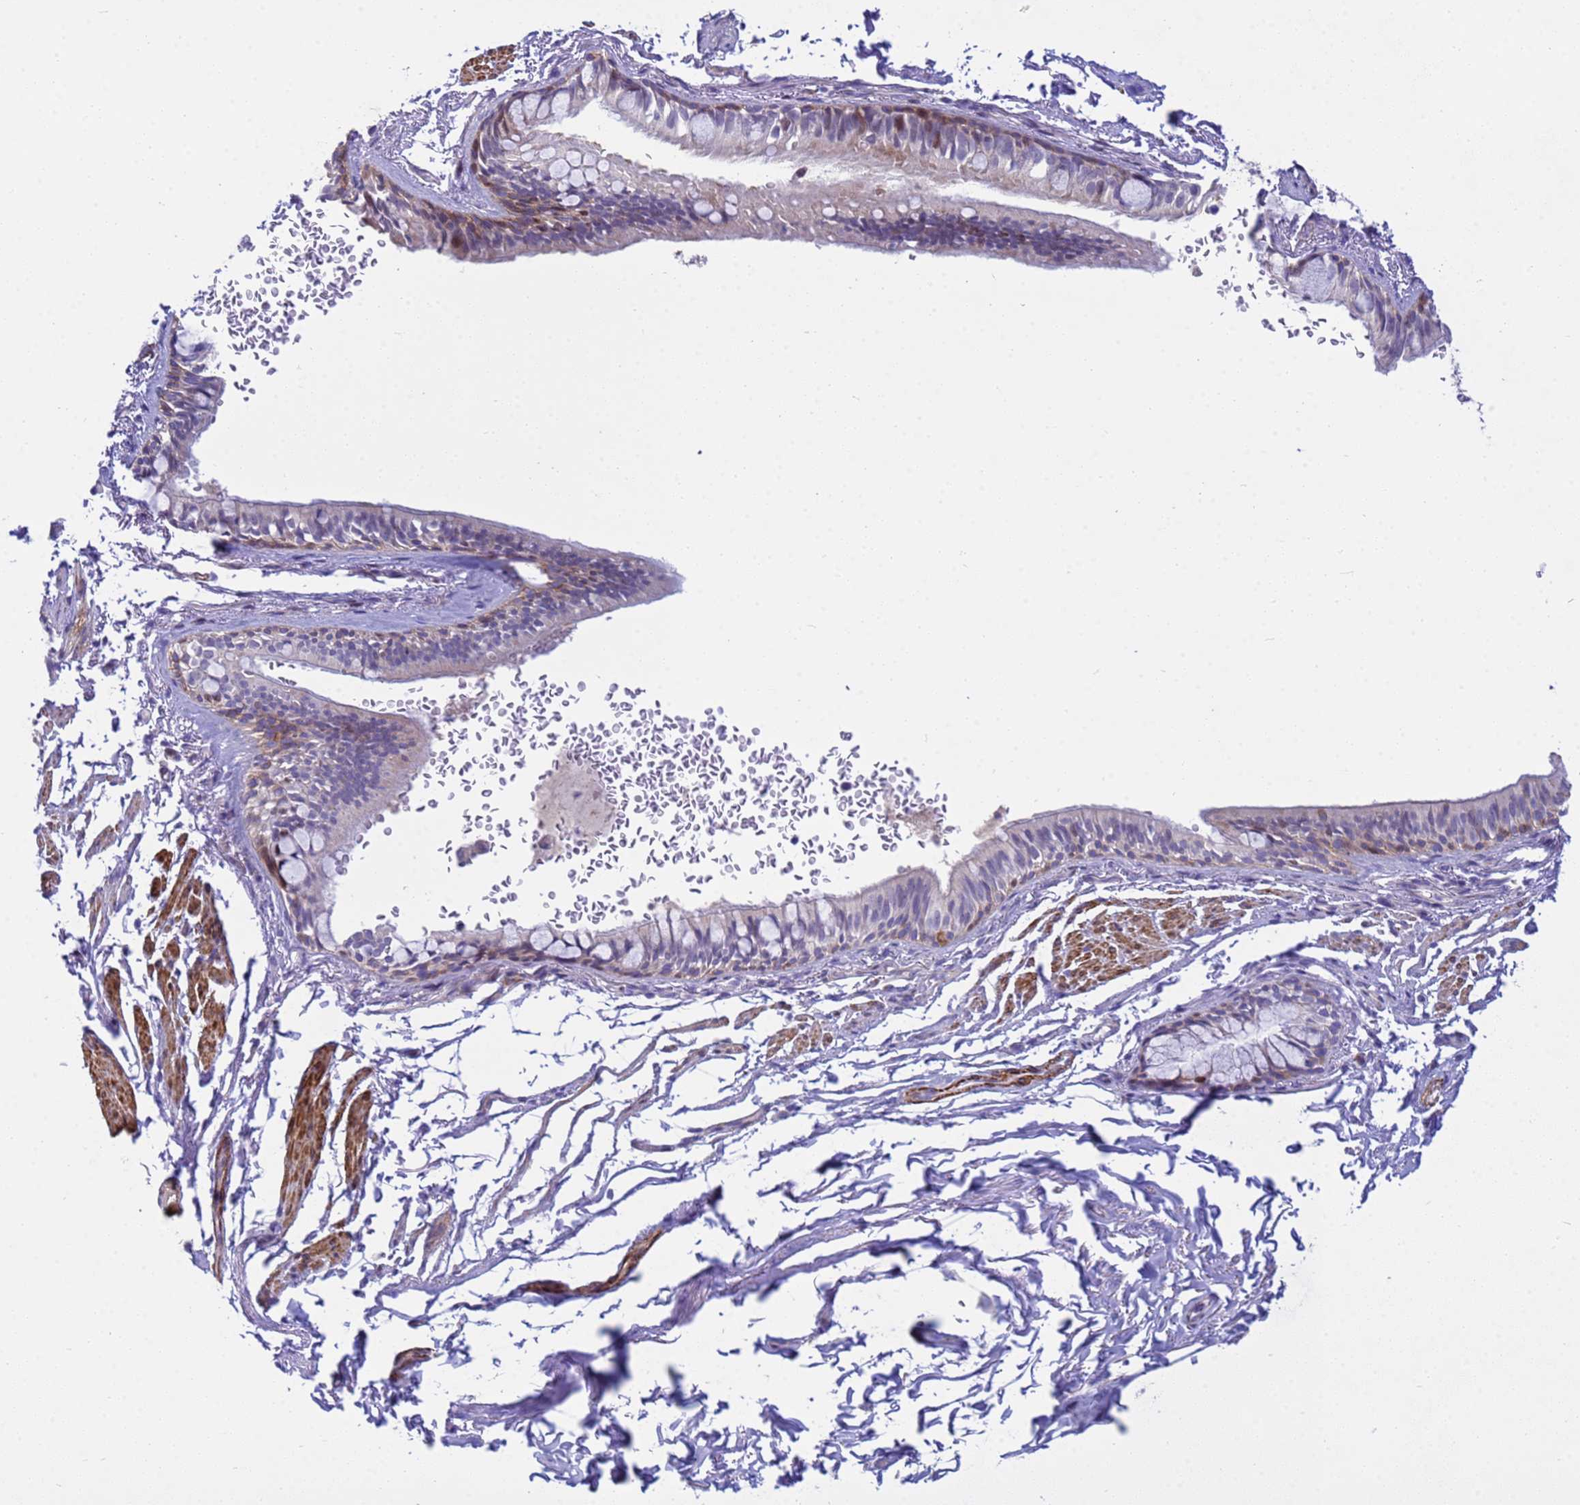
{"staining": {"intensity": "moderate", "quantity": "<25%", "location": "cytoplasmic/membranous"}, "tissue": "bronchus", "cell_type": "Respiratory epithelial cells", "image_type": "normal", "snomed": [{"axis": "morphology", "description": "Normal tissue, NOS"}, {"axis": "topography", "description": "Bronchus"}], "caption": "The photomicrograph shows immunohistochemical staining of benign bronchus. There is moderate cytoplasmic/membranous staining is appreciated in about <25% of respiratory epithelial cells.", "gene": "P2RX7", "patient": {"sex": "male", "age": 70}}